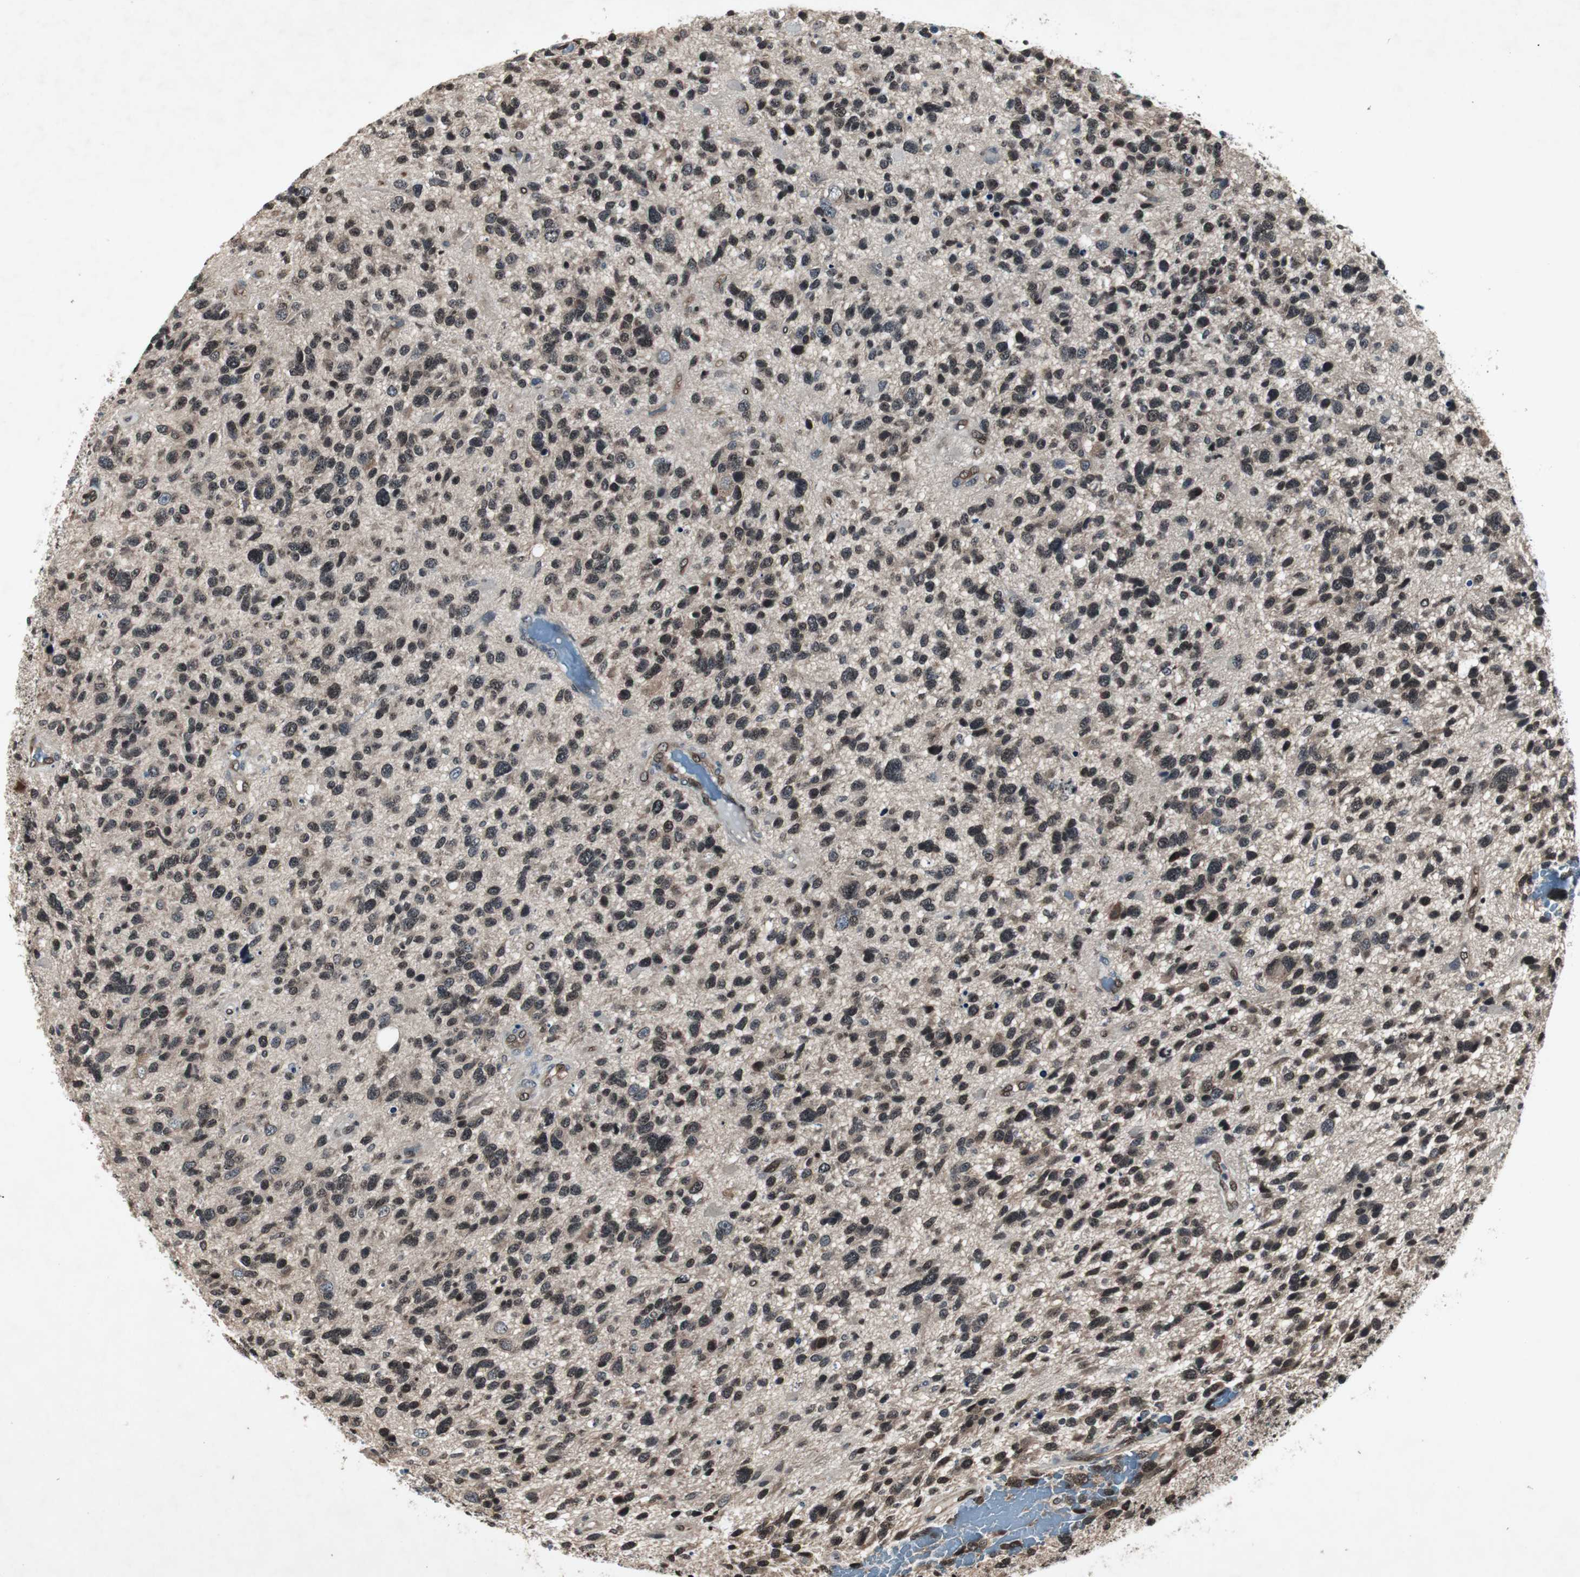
{"staining": {"intensity": "strong", "quantity": ">75%", "location": "nuclear"}, "tissue": "glioma", "cell_type": "Tumor cells", "image_type": "cancer", "snomed": [{"axis": "morphology", "description": "Glioma, malignant, High grade"}, {"axis": "topography", "description": "Brain"}], "caption": "An IHC photomicrograph of tumor tissue is shown. Protein staining in brown labels strong nuclear positivity in glioma within tumor cells. Ihc stains the protein of interest in brown and the nuclei are stained blue.", "gene": "SMAD1", "patient": {"sex": "female", "age": 58}}